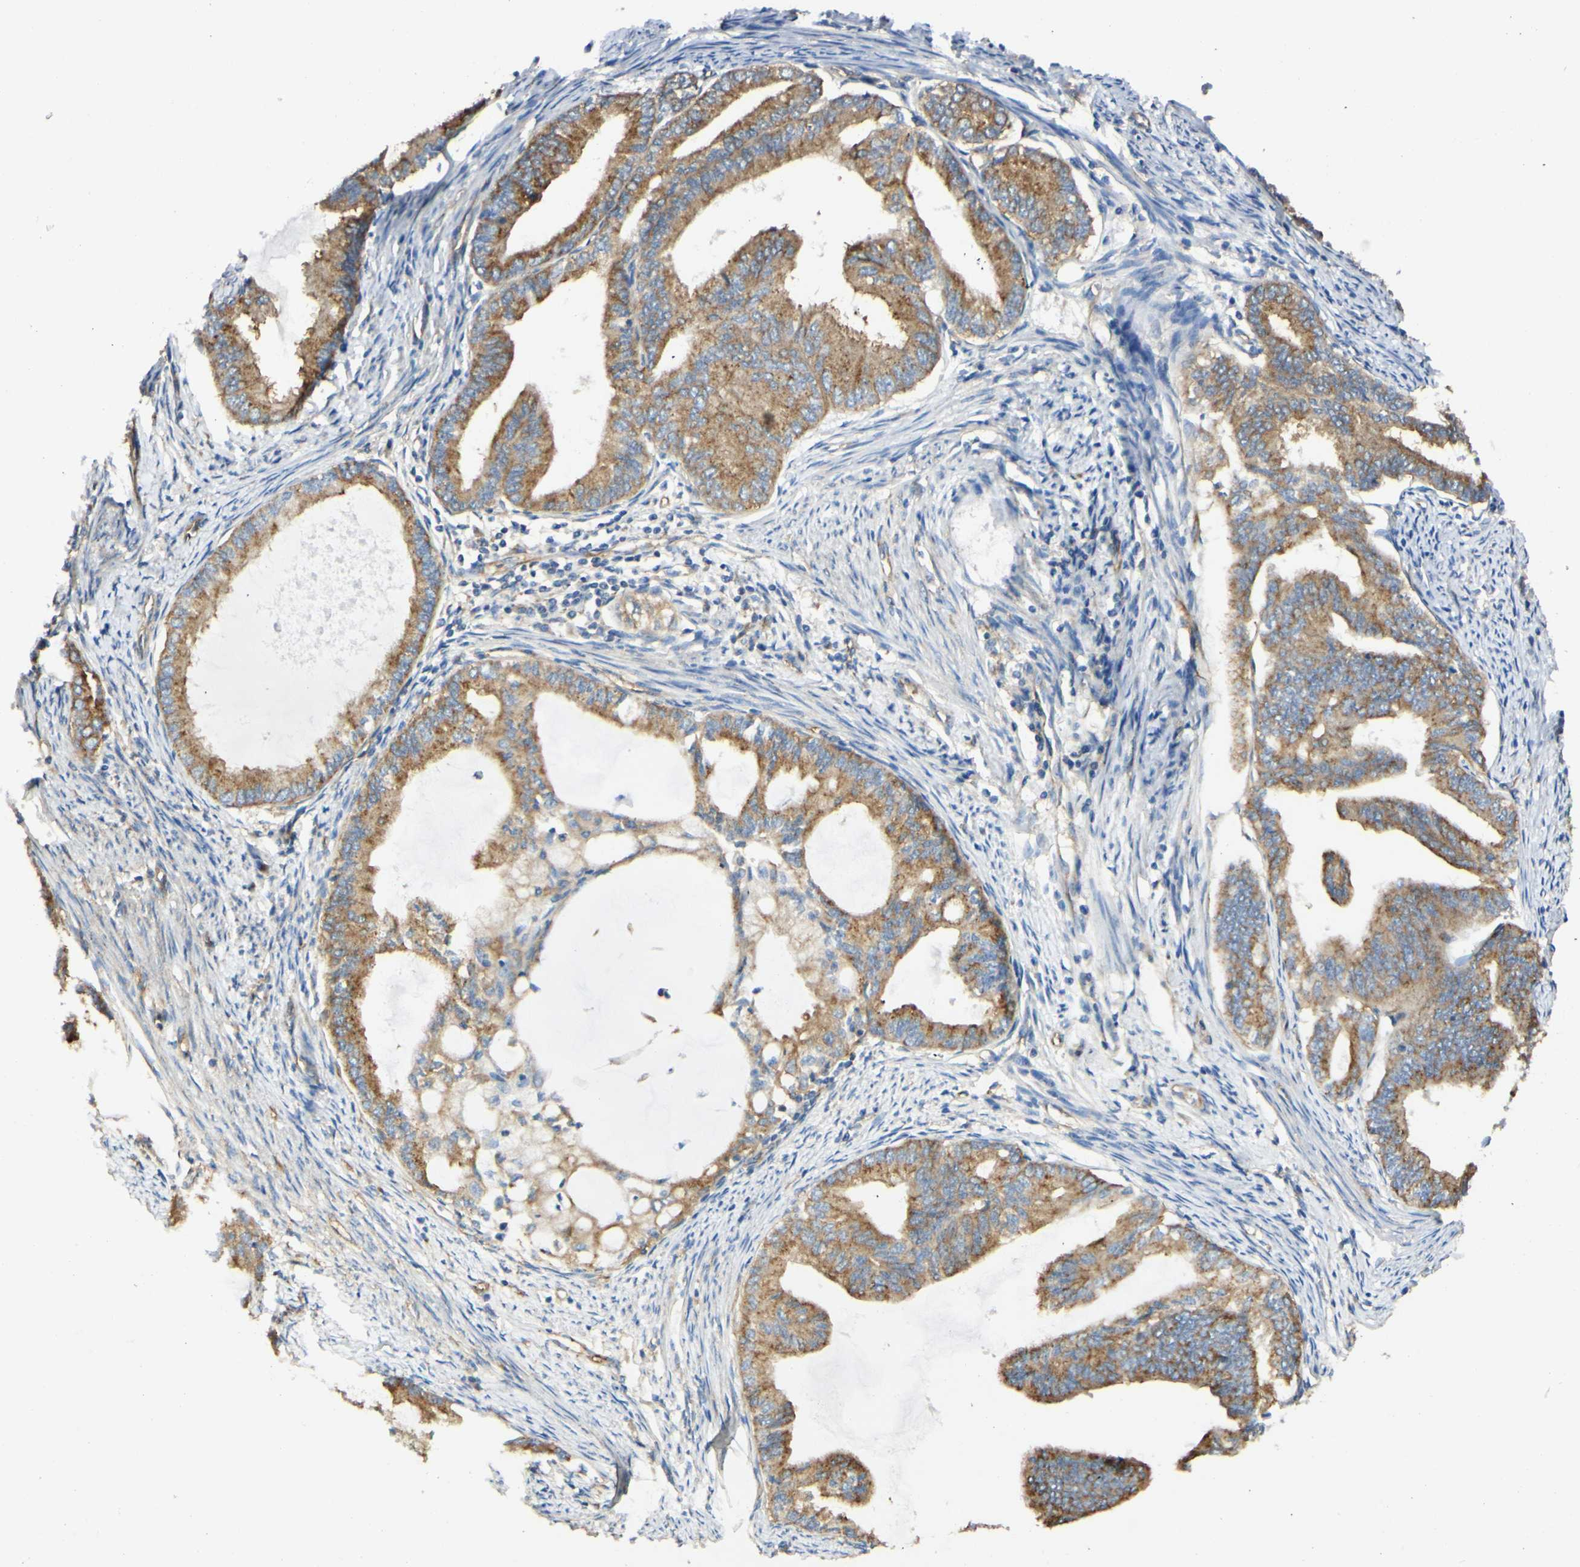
{"staining": {"intensity": "moderate", "quantity": ">75%", "location": "cytoplasmic/membranous"}, "tissue": "endometrial cancer", "cell_type": "Tumor cells", "image_type": "cancer", "snomed": [{"axis": "morphology", "description": "Adenocarcinoma, NOS"}, {"axis": "topography", "description": "Endometrium"}], "caption": "Immunohistochemistry (IHC) micrograph of neoplastic tissue: adenocarcinoma (endometrial) stained using immunohistochemistry (IHC) exhibits medium levels of moderate protein expression localized specifically in the cytoplasmic/membranous of tumor cells, appearing as a cytoplasmic/membranous brown color.", "gene": "CLTC", "patient": {"sex": "female", "age": 86}}